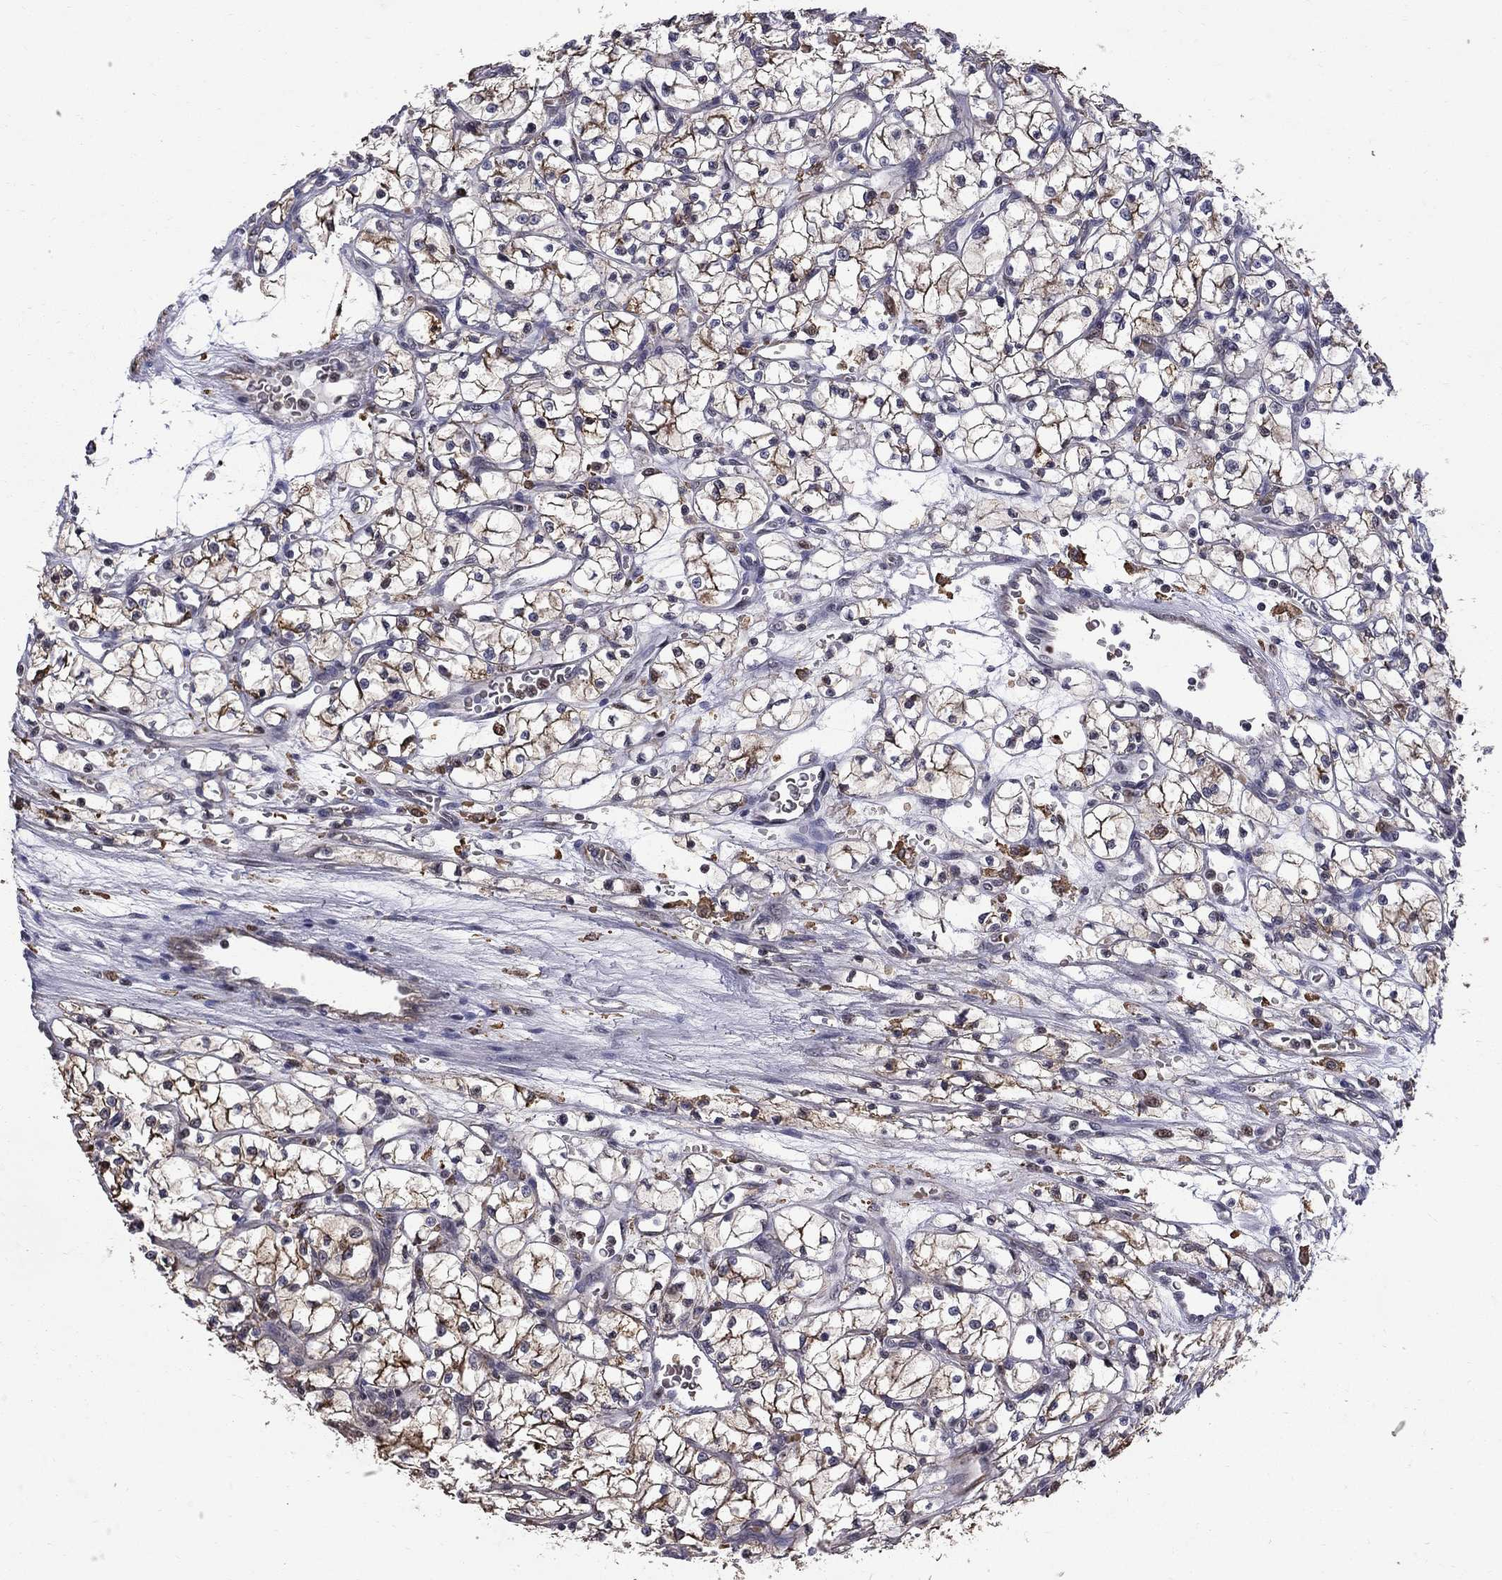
{"staining": {"intensity": "moderate", "quantity": "<25%", "location": "cytoplasmic/membranous"}, "tissue": "renal cancer", "cell_type": "Tumor cells", "image_type": "cancer", "snomed": [{"axis": "morphology", "description": "Adenocarcinoma, NOS"}, {"axis": "topography", "description": "Kidney"}], "caption": "An image of human renal adenocarcinoma stained for a protein exhibits moderate cytoplasmic/membranous brown staining in tumor cells.", "gene": "HSPB2", "patient": {"sex": "female", "age": 64}}